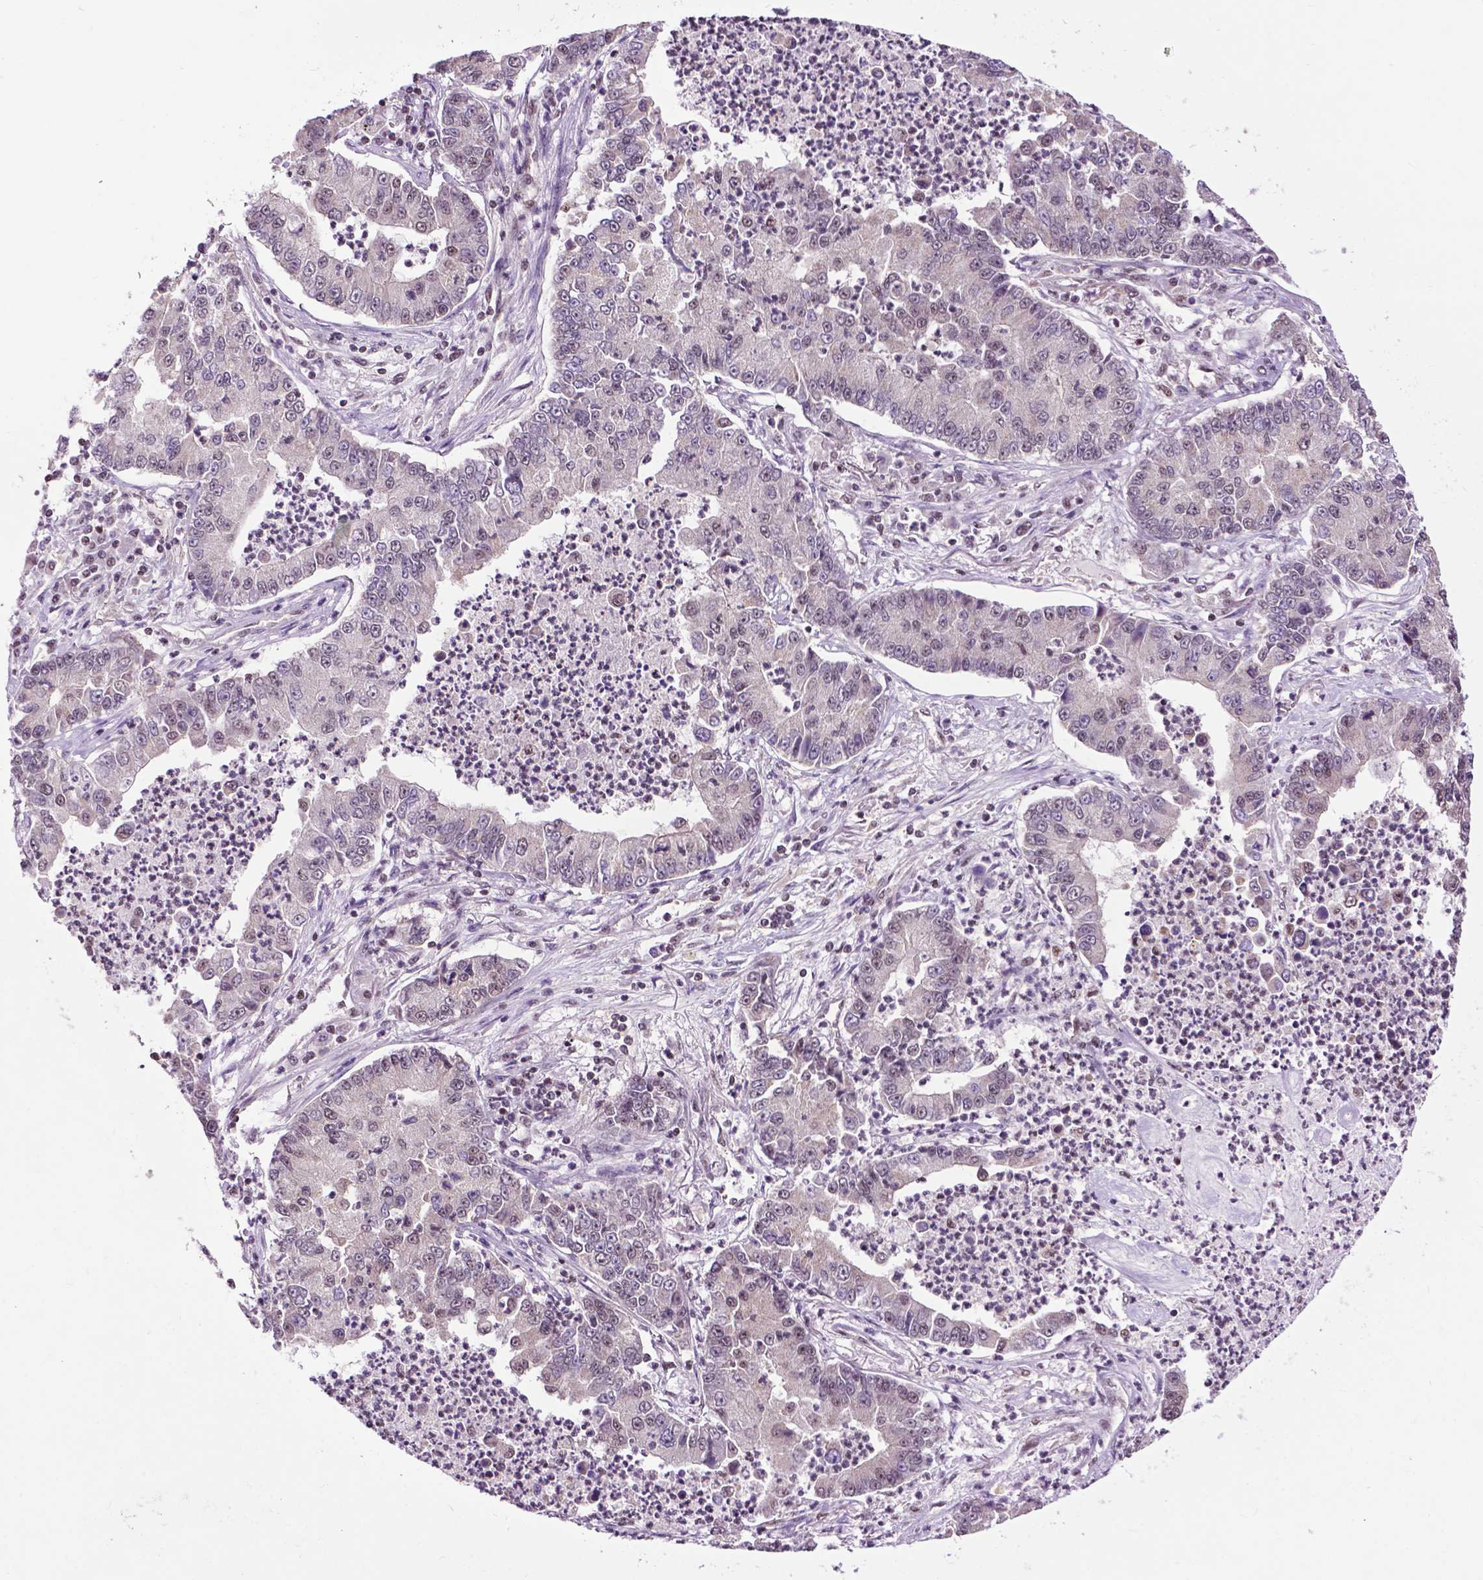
{"staining": {"intensity": "negative", "quantity": "none", "location": "none"}, "tissue": "lung cancer", "cell_type": "Tumor cells", "image_type": "cancer", "snomed": [{"axis": "morphology", "description": "Adenocarcinoma, NOS"}, {"axis": "topography", "description": "Lung"}], "caption": "Protein analysis of lung cancer (adenocarcinoma) shows no significant positivity in tumor cells.", "gene": "EAF1", "patient": {"sex": "female", "age": 57}}